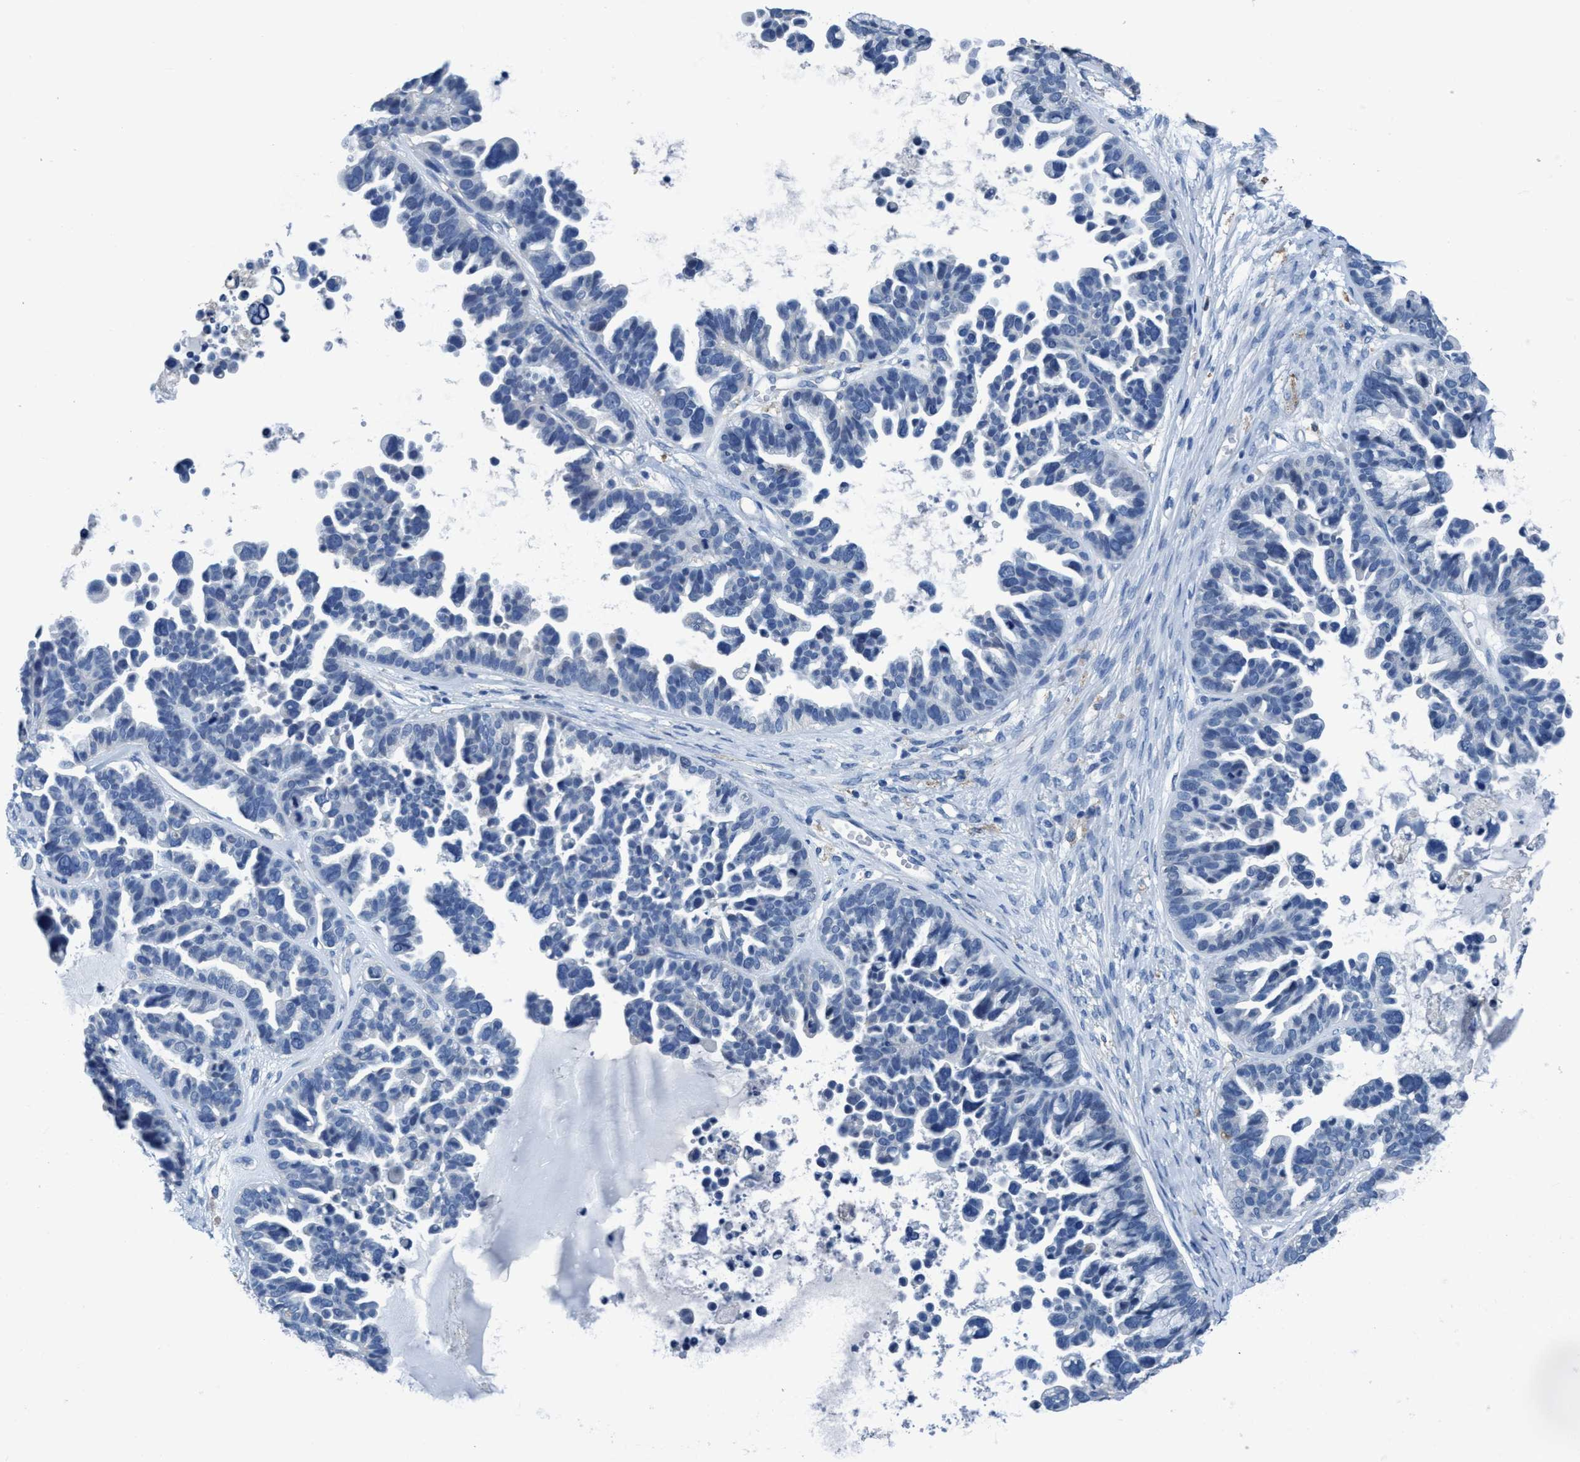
{"staining": {"intensity": "negative", "quantity": "none", "location": "none"}, "tissue": "ovarian cancer", "cell_type": "Tumor cells", "image_type": "cancer", "snomed": [{"axis": "morphology", "description": "Cystadenocarcinoma, serous, NOS"}, {"axis": "topography", "description": "Ovary"}], "caption": "This is an immunohistochemistry histopathology image of human serous cystadenocarcinoma (ovarian). There is no staining in tumor cells.", "gene": "DNAI1", "patient": {"sex": "female", "age": 56}}